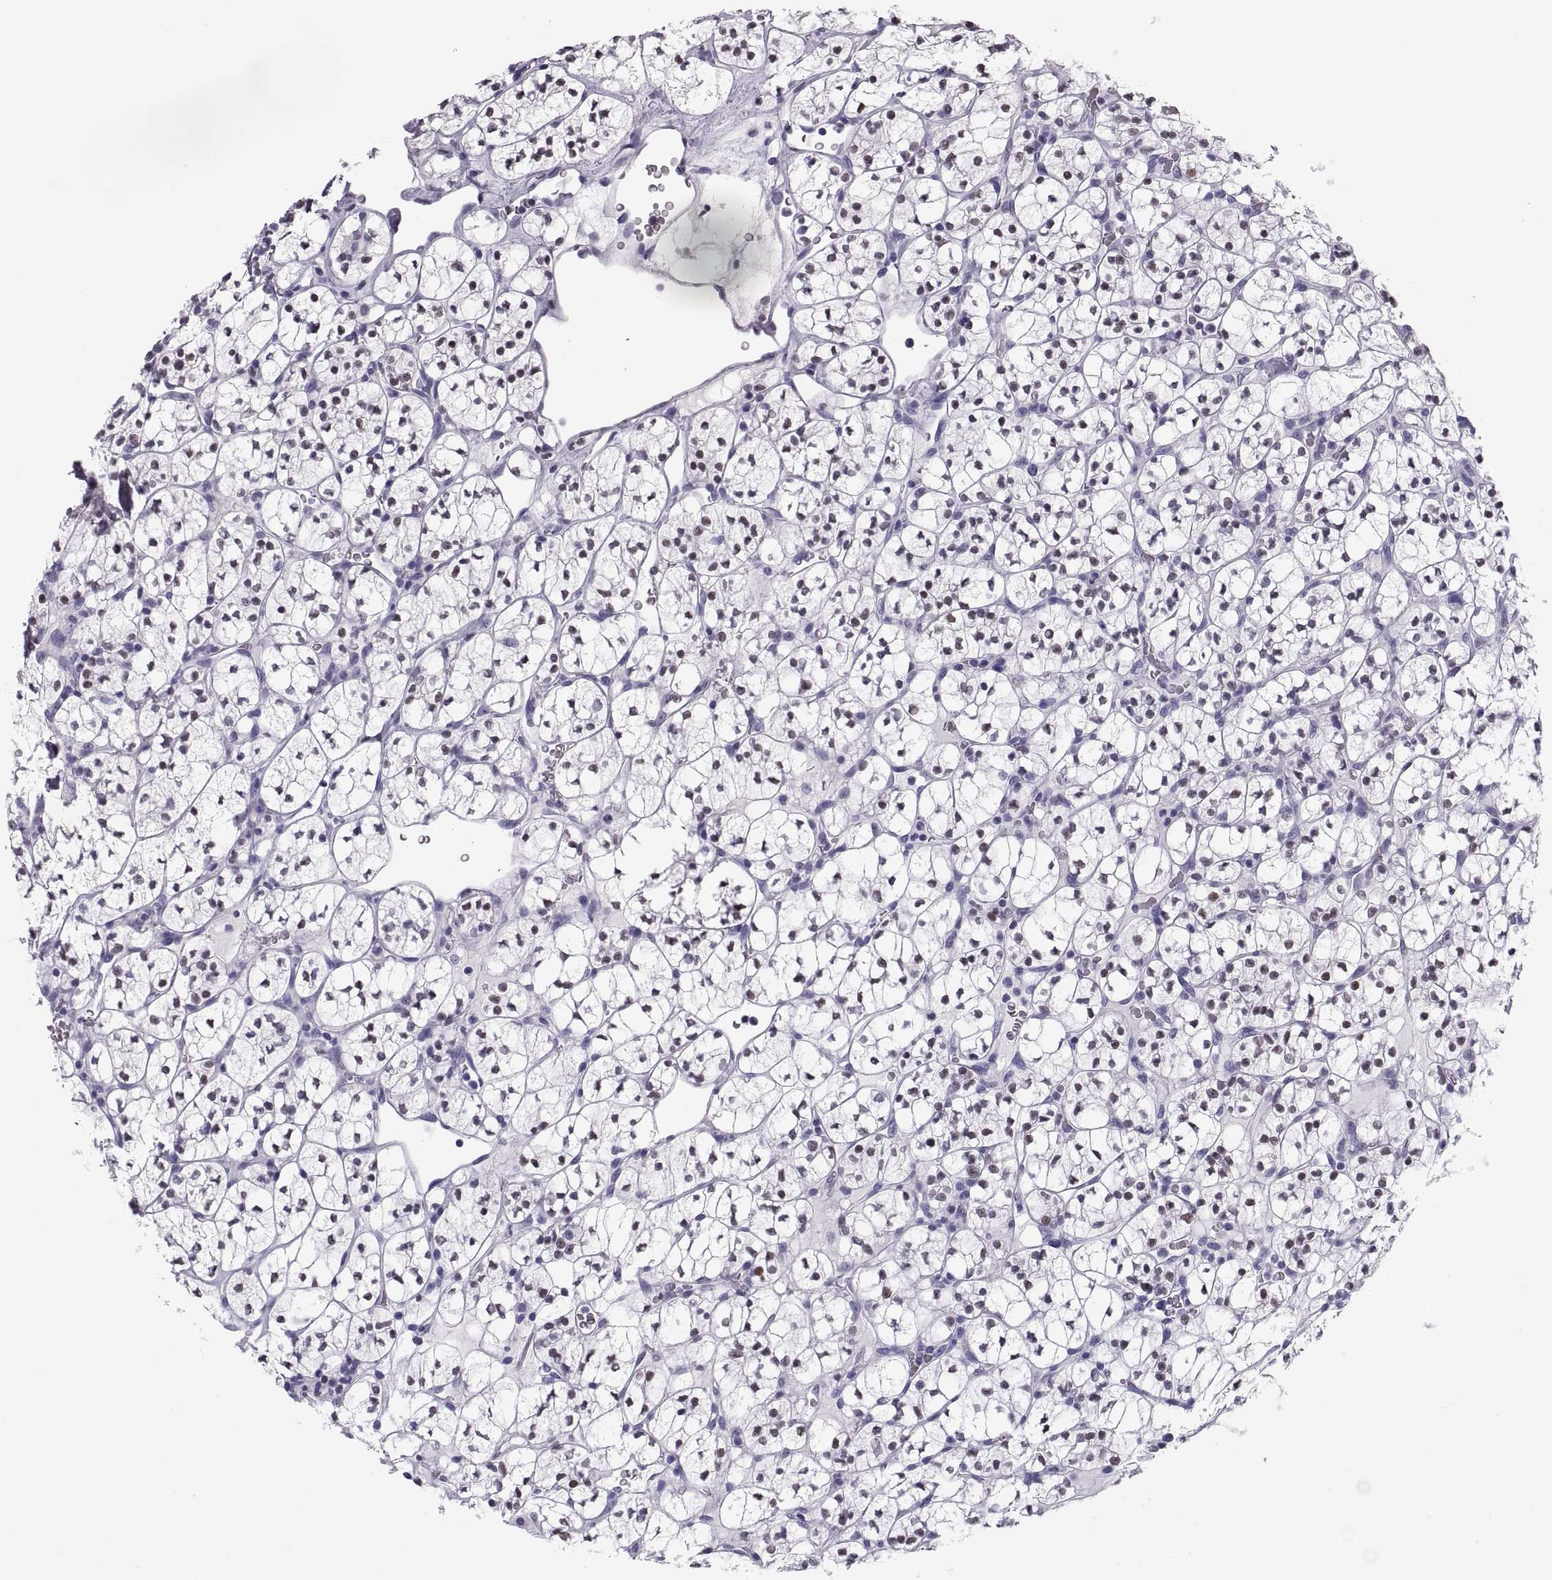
{"staining": {"intensity": "moderate", "quantity": "25%-75%", "location": "nuclear"}, "tissue": "renal cancer", "cell_type": "Tumor cells", "image_type": "cancer", "snomed": [{"axis": "morphology", "description": "Adenocarcinoma, NOS"}, {"axis": "topography", "description": "Kidney"}], "caption": "Immunohistochemistry (IHC) histopathology image of human adenocarcinoma (renal) stained for a protein (brown), which displays medium levels of moderate nuclear expression in about 25%-75% of tumor cells.", "gene": "PAX2", "patient": {"sex": "female", "age": 89}}